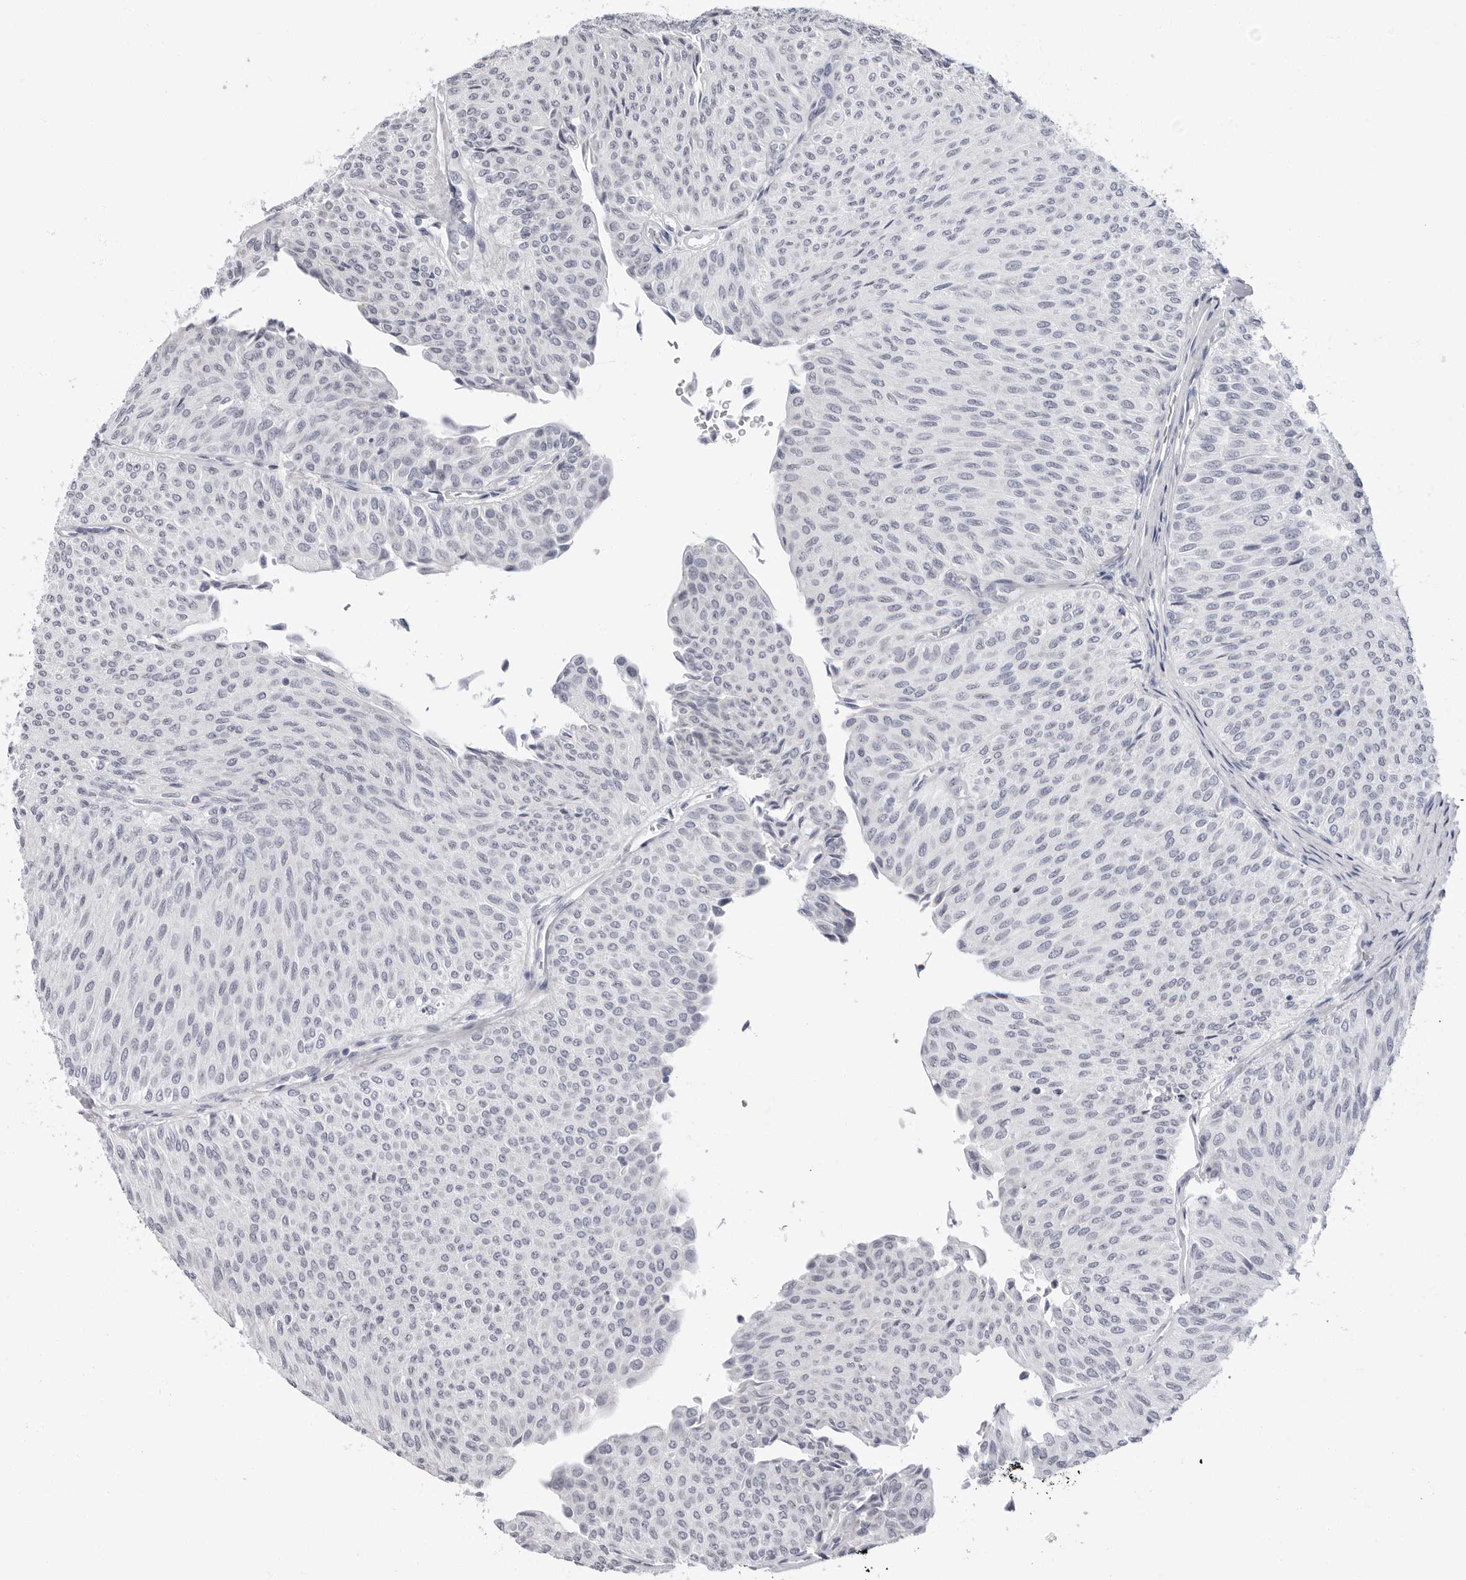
{"staining": {"intensity": "negative", "quantity": "none", "location": "none"}, "tissue": "urothelial cancer", "cell_type": "Tumor cells", "image_type": "cancer", "snomed": [{"axis": "morphology", "description": "Urothelial carcinoma, Low grade"}, {"axis": "topography", "description": "Urinary bladder"}], "caption": "Photomicrograph shows no significant protein positivity in tumor cells of urothelial cancer.", "gene": "ERICH3", "patient": {"sex": "male", "age": 78}}